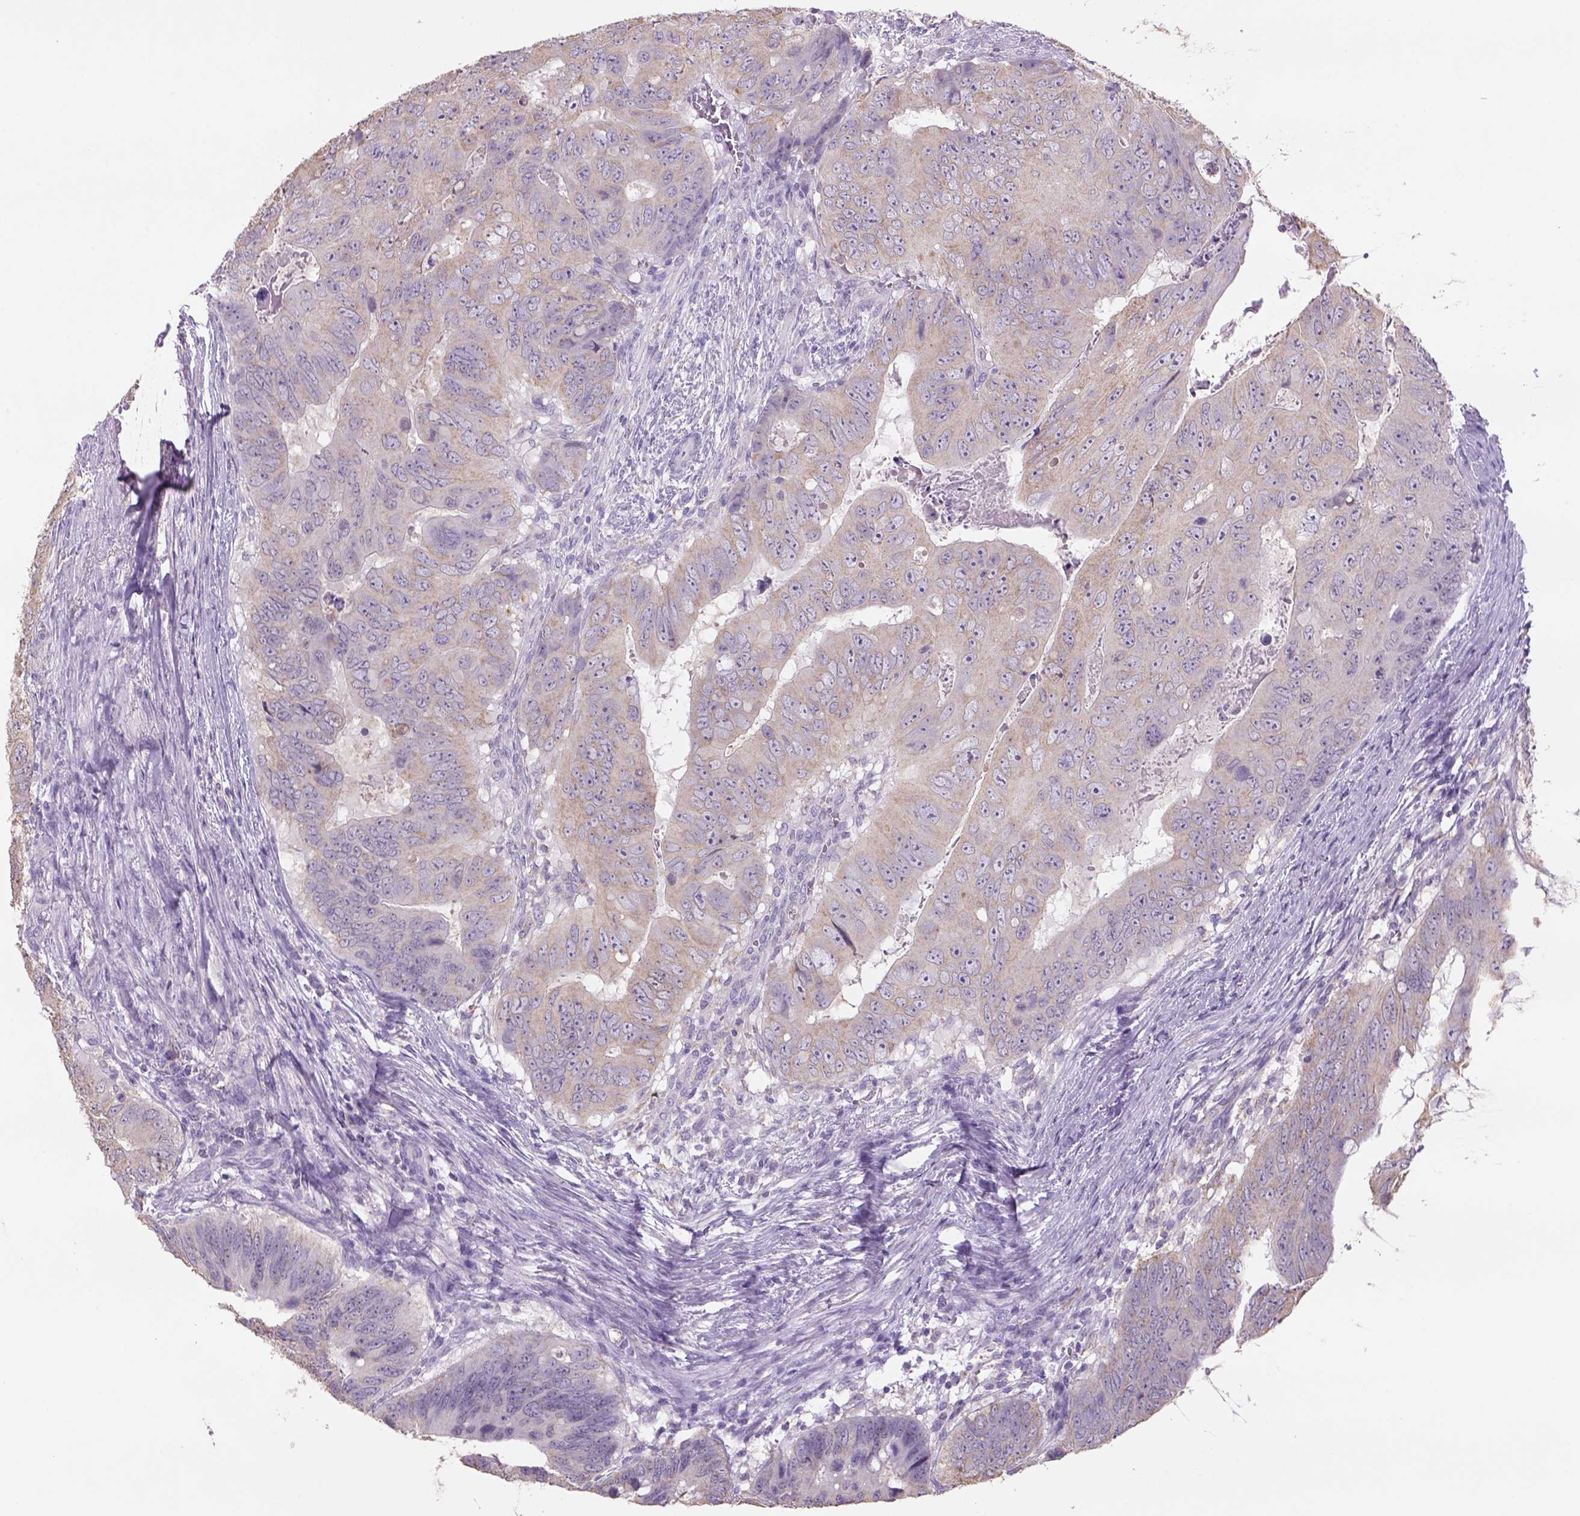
{"staining": {"intensity": "weak", "quantity": ">75%", "location": "cytoplasmic/membranous"}, "tissue": "colorectal cancer", "cell_type": "Tumor cells", "image_type": "cancer", "snomed": [{"axis": "morphology", "description": "Adenocarcinoma, NOS"}, {"axis": "topography", "description": "Colon"}], "caption": "Weak cytoplasmic/membranous positivity is appreciated in about >75% of tumor cells in colorectal cancer (adenocarcinoma).", "gene": "NAALAD2", "patient": {"sex": "male", "age": 79}}